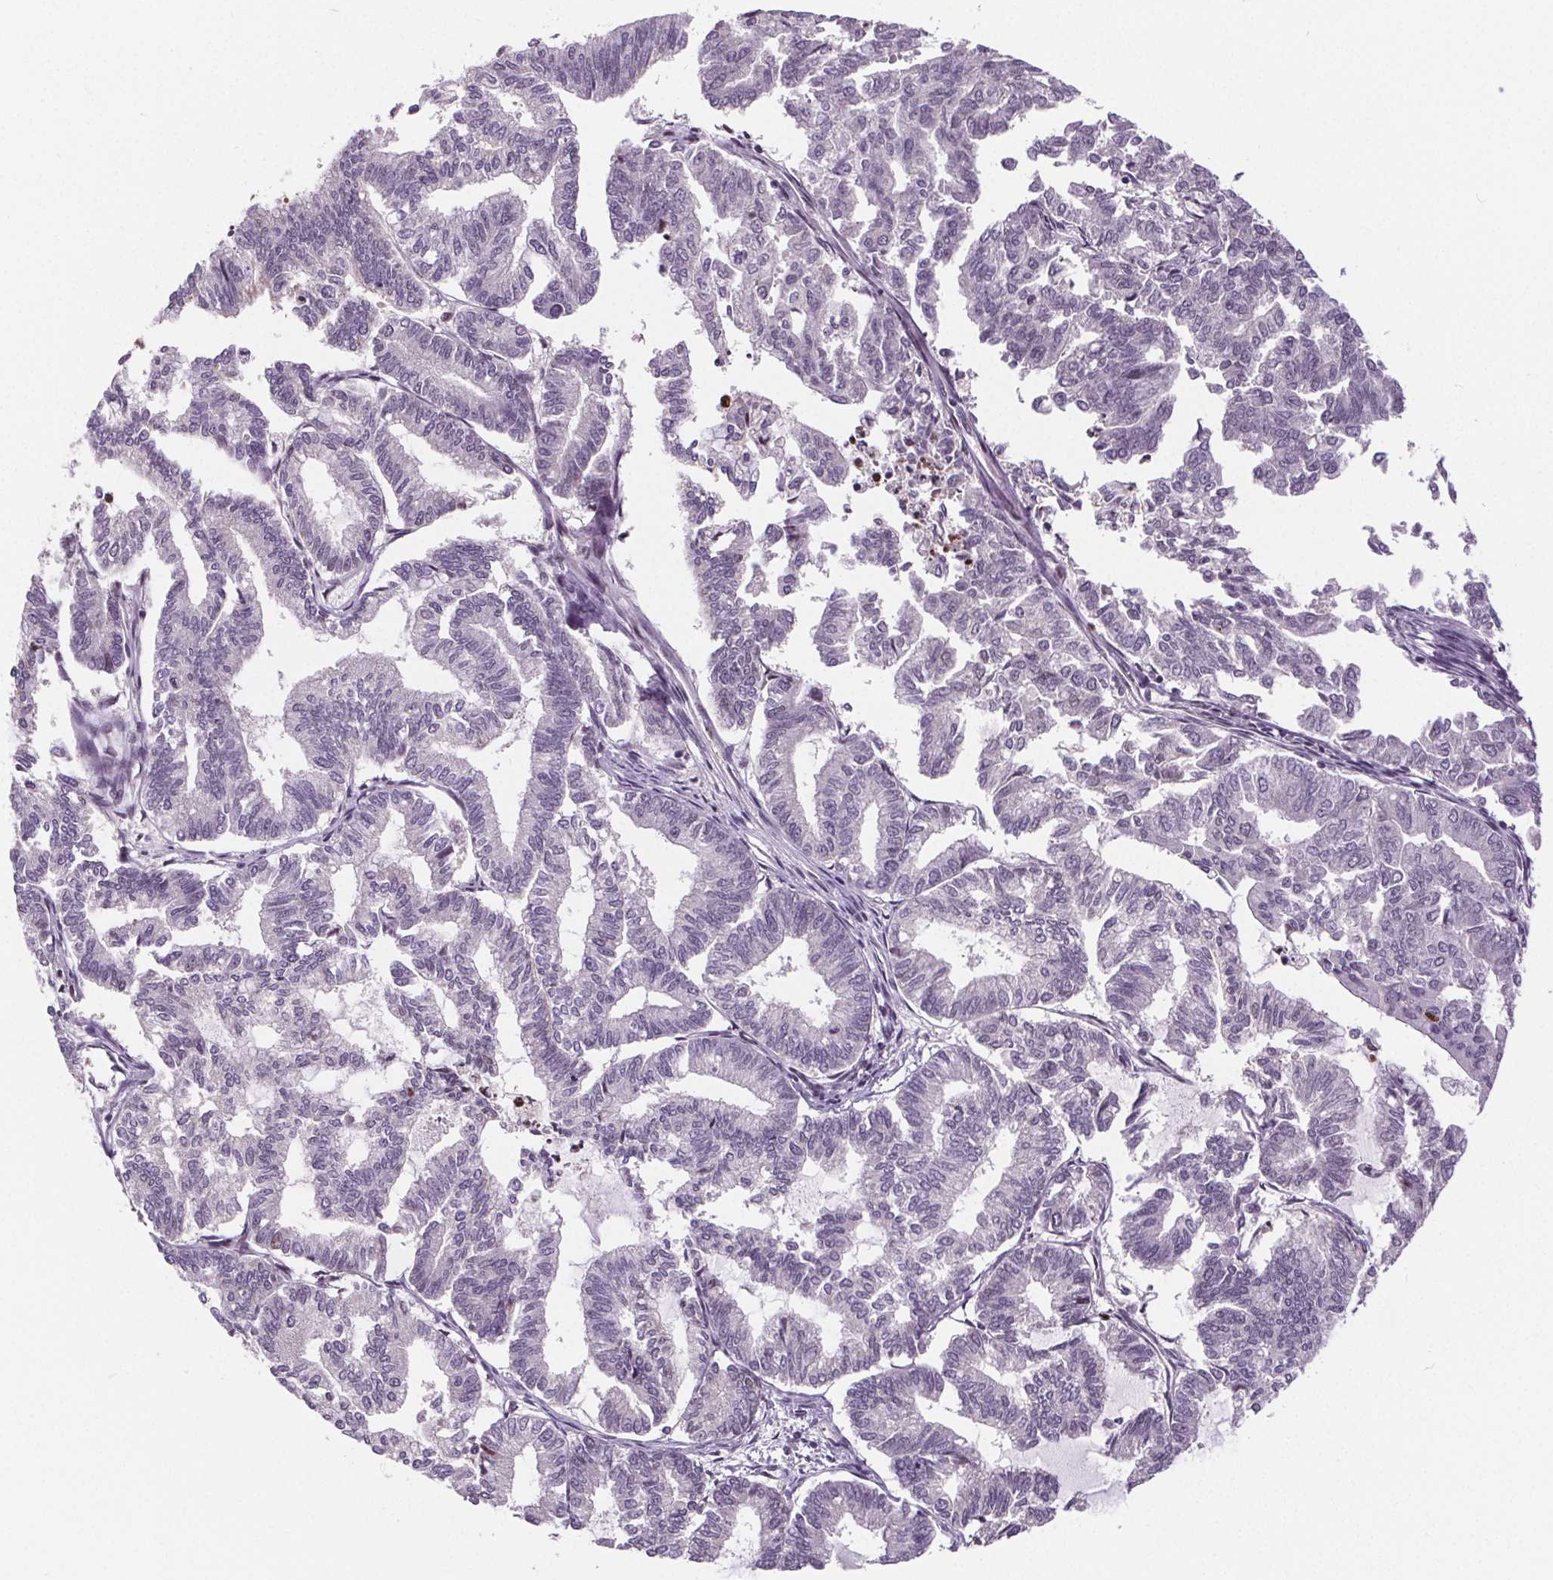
{"staining": {"intensity": "negative", "quantity": "none", "location": "none"}, "tissue": "endometrial cancer", "cell_type": "Tumor cells", "image_type": "cancer", "snomed": [{"axis": "morphology", "description": "Adenocarcinoma, NOS"}, {"axis": "topography", "description": "Endometrium"}], "caption": "IHC histopathology image of neoplastic tissue: adenocarcinoma (endometrial) stained with DAB (3,3'-diaminobenzidine) demonstrates no significant protein positivity in tumor cells.", "gene": "SUCLA2", "patient": {"sex": "female", "age": 79}}